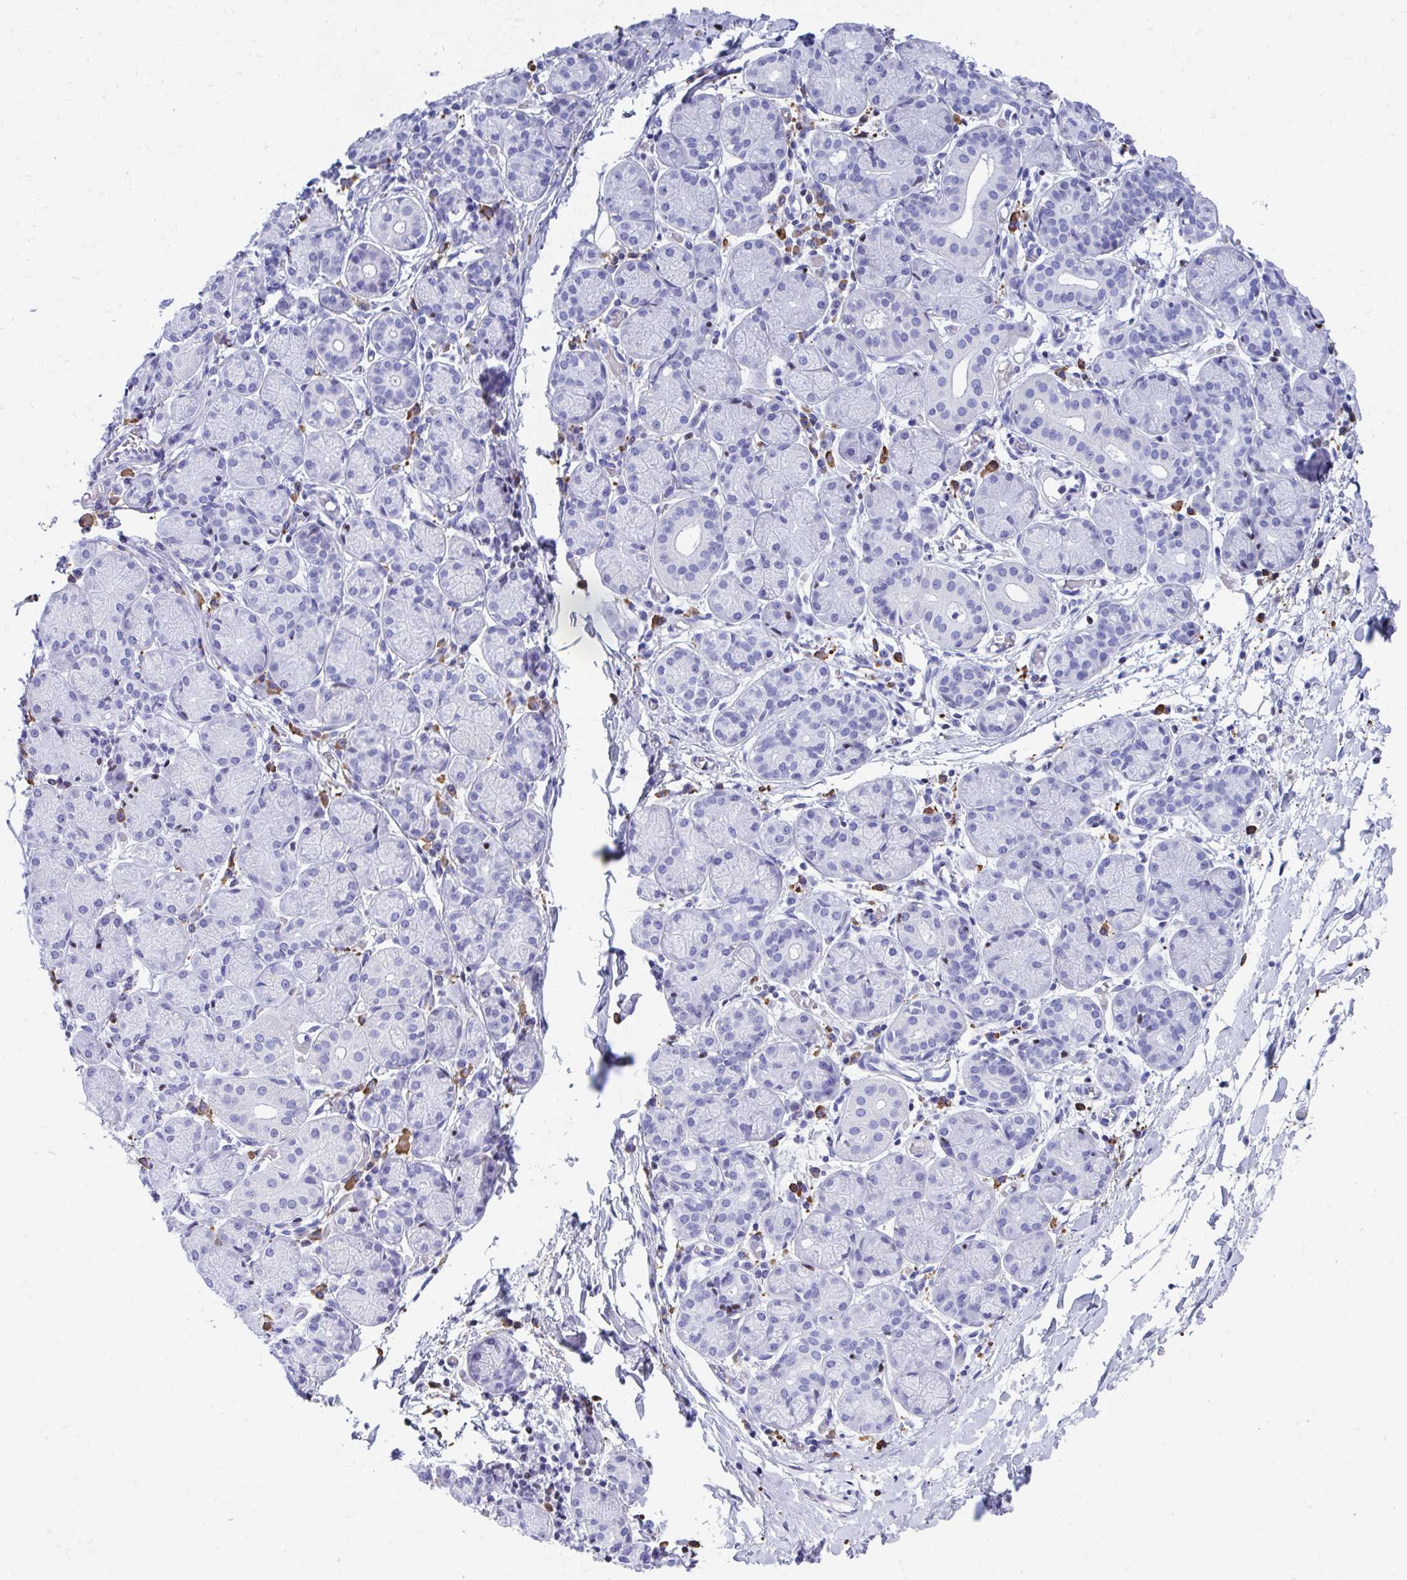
{"staining": {"intensity": "weak", "quantity": "<25%", "location": "cytoplasmic/membranous"}, "tissue": "salivary gland", "cell_type": "Glandular cells", "image_type": "normal", "snomed": [{"axis": "morphology", "description": "Normal tissue, NOS"}, {"axis": "topography", "description": "Salivary gland"}], "caption": "An image of human salivary gland is negative for staining in glandular cells. (DAB (3,3'-diaminobenzidine) IHC with hematoxylin counter stain).", "gene": "RUNX3", "patient": {"sex": "female", "age": 24}}